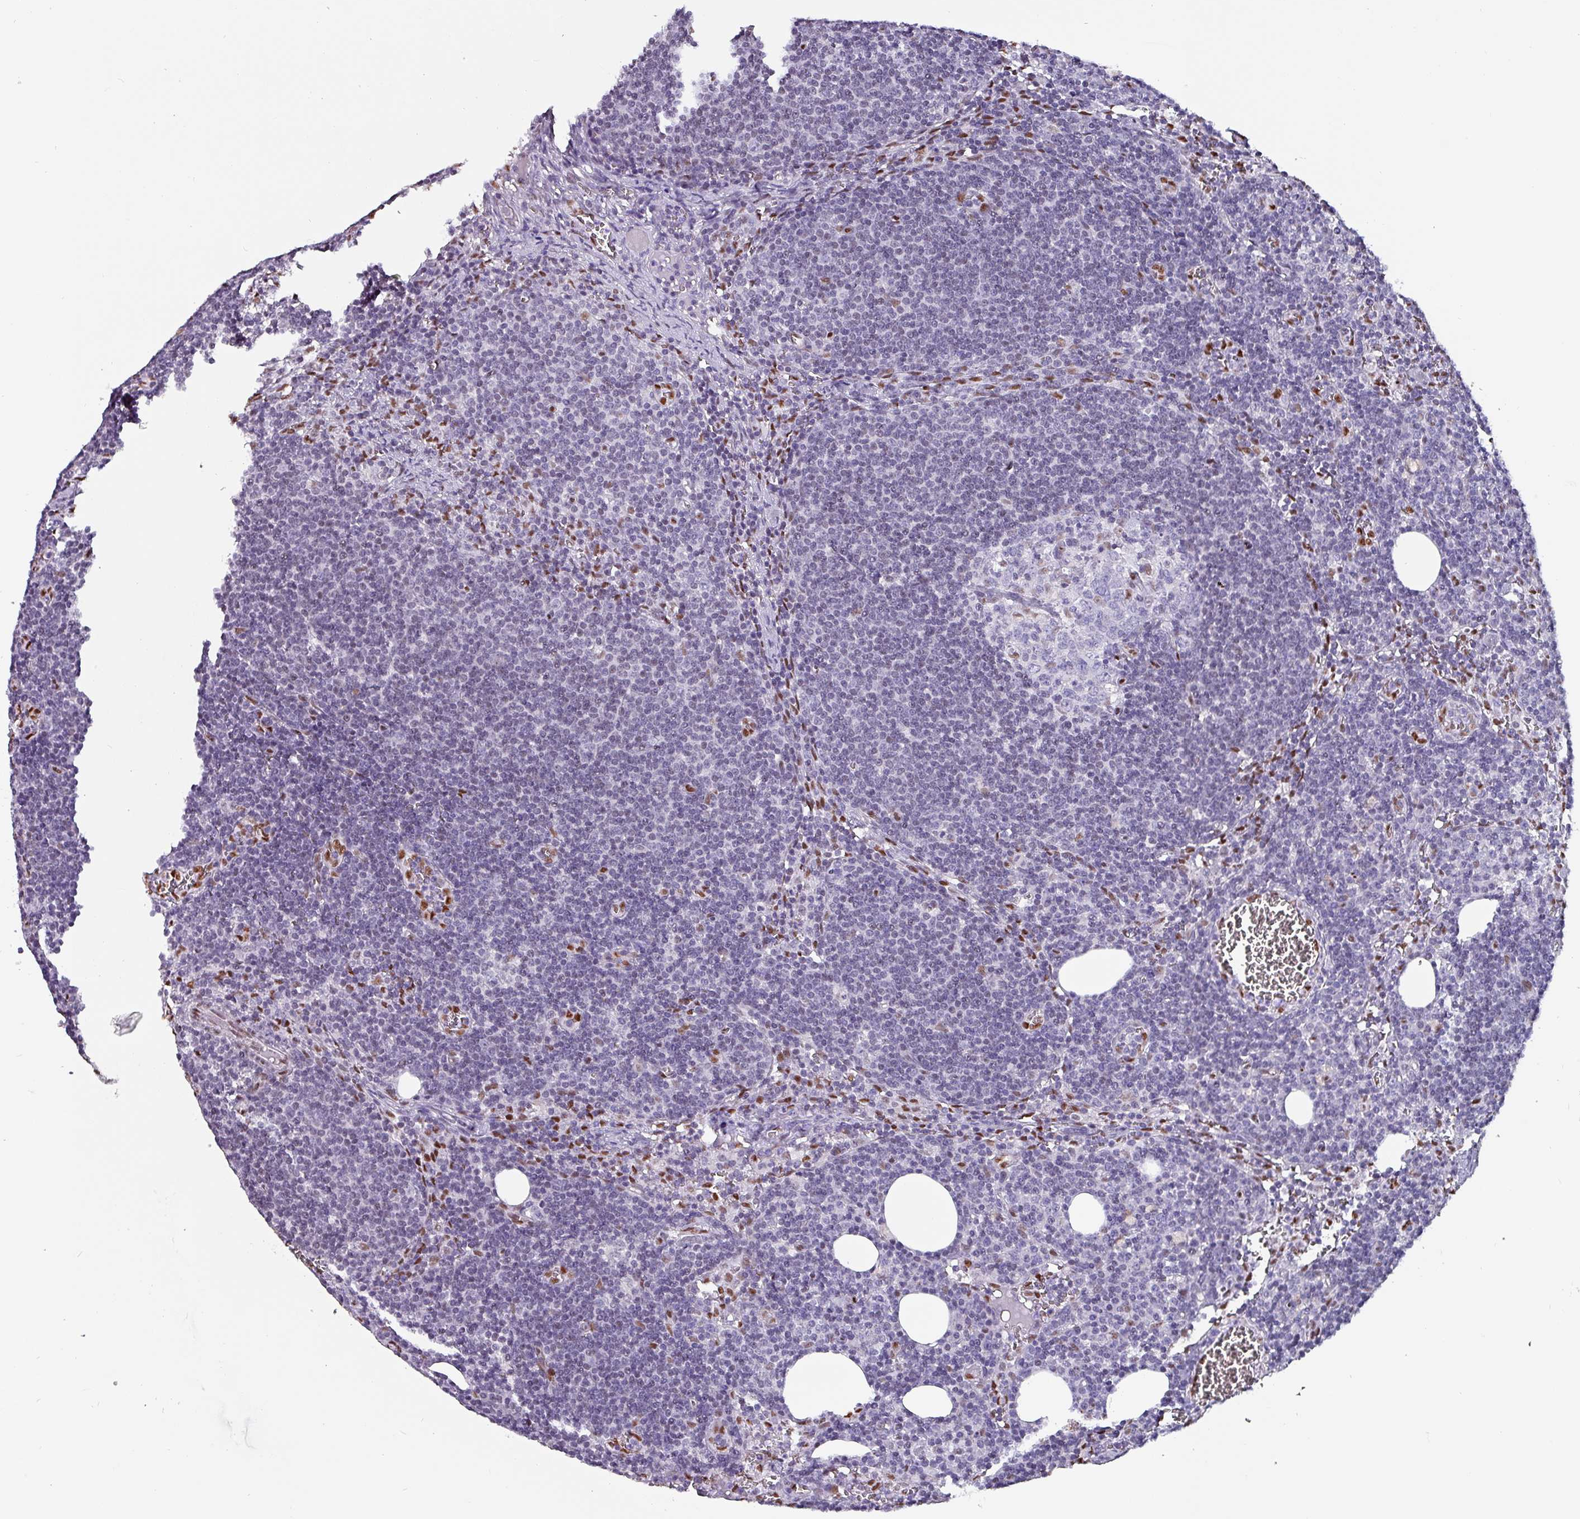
{"staining": {"intensity": "negative", "quantity": "none", "location": "none"}, "tissue": "lymph node", "cell_type": "Germinal center cells", "image_type": "normal", "snomed": [{"axis": "morphology", "description": "Normal tissue, NOS"}, {"axis": "topography", "description": "Lymph node"}], "caption": "This is an immunohistochemistry photomicrograph of benign human lymph node. There is no staining in germinal center cells.", "gene": "ZNF816", "patient": {"sex": "female", "age": 27}}